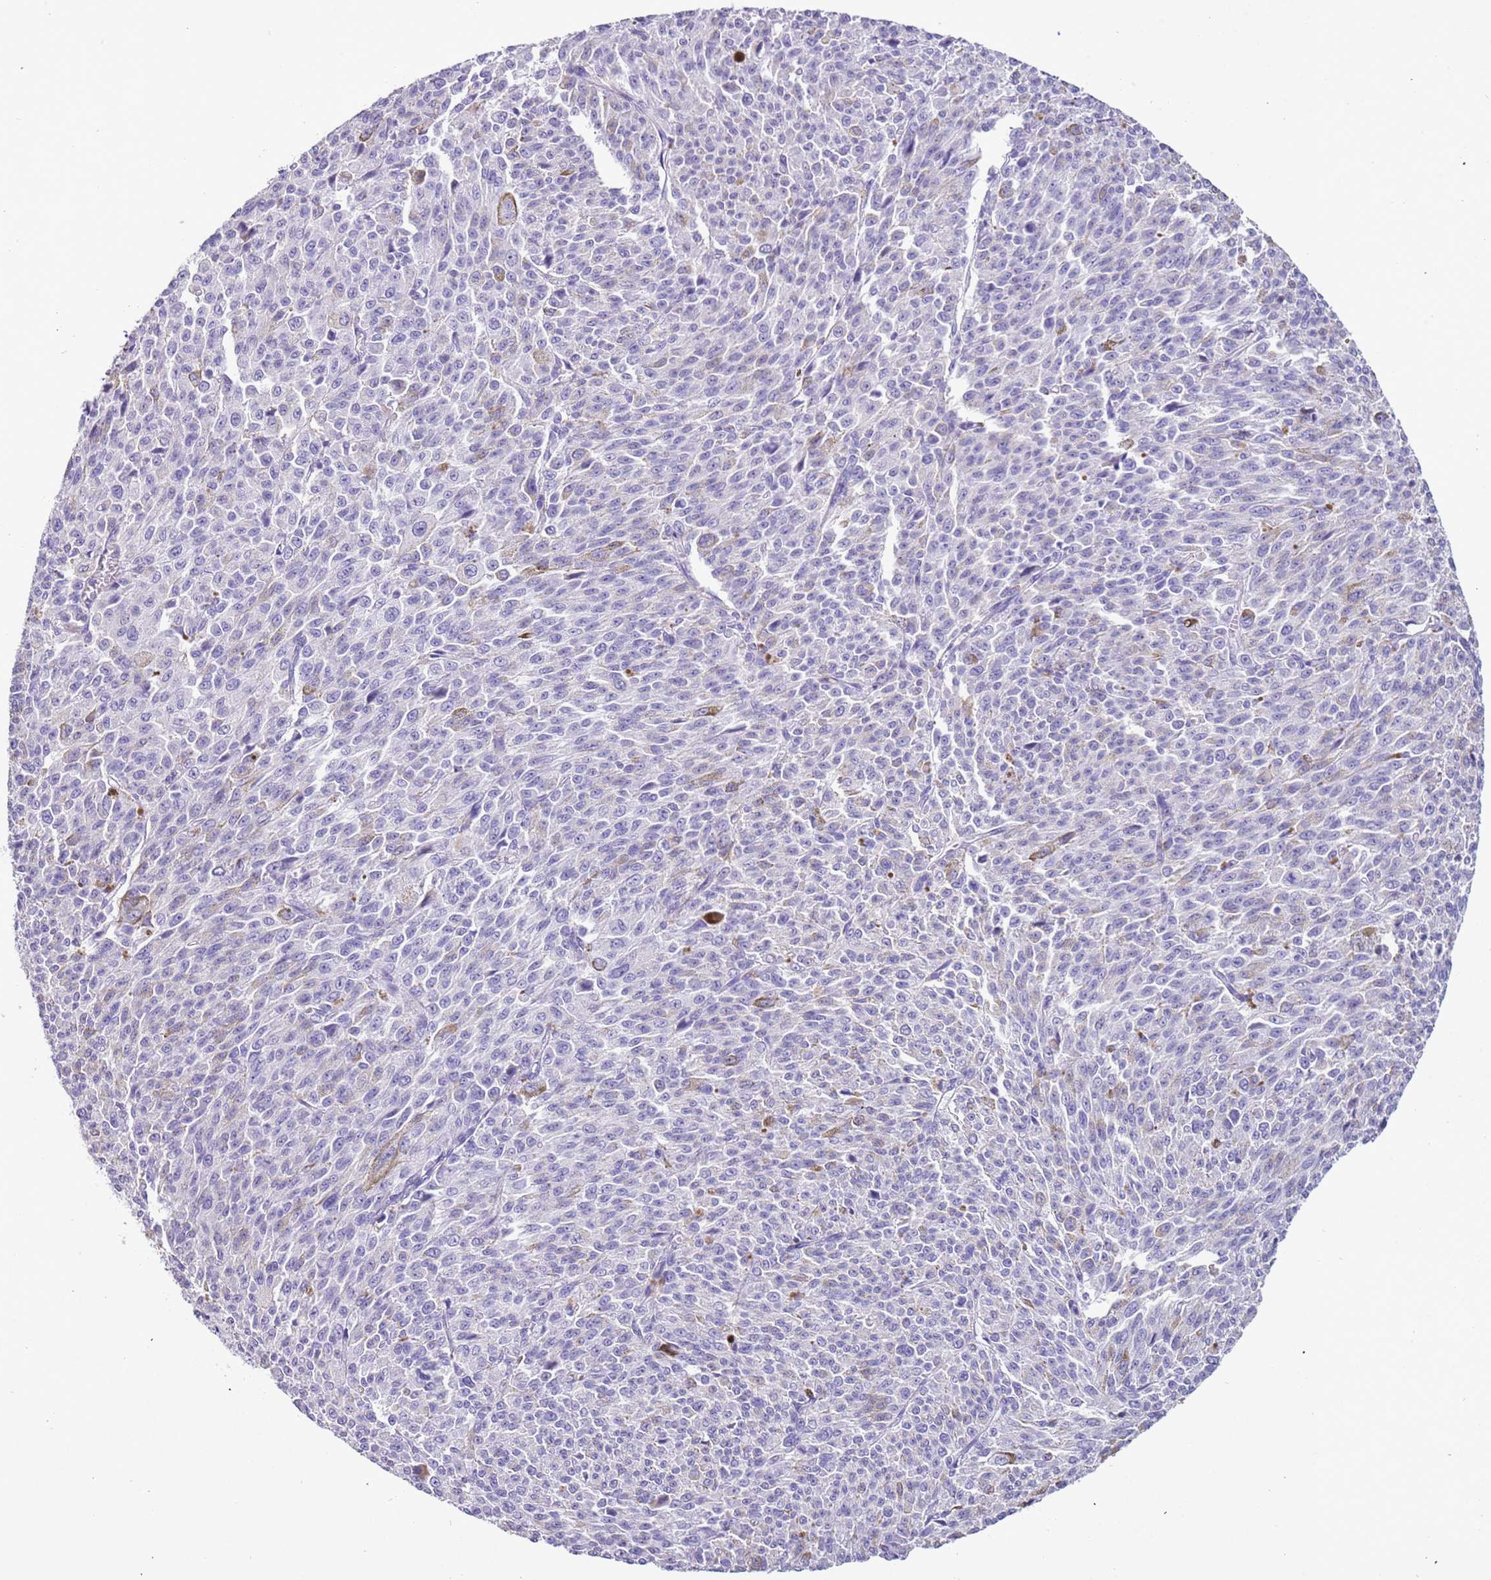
{"staining": {"intensity": "negative", "quantity": "none", "location": "none"}, "tissue": "melanoma", "cell_type": "Tumor cells", "image_type": "cancer", "snomed": [{"axis": "morphology", "description": "Malignant melanoma, NOS"}, {"axis": "topography", "description": "Skin"}], "caption": "Melanoma was stained to show a protein in brown. There is no significant expression in tumor cells.", "gene": "PCGF2", "patient": {"sex": "female", "age": 52}}